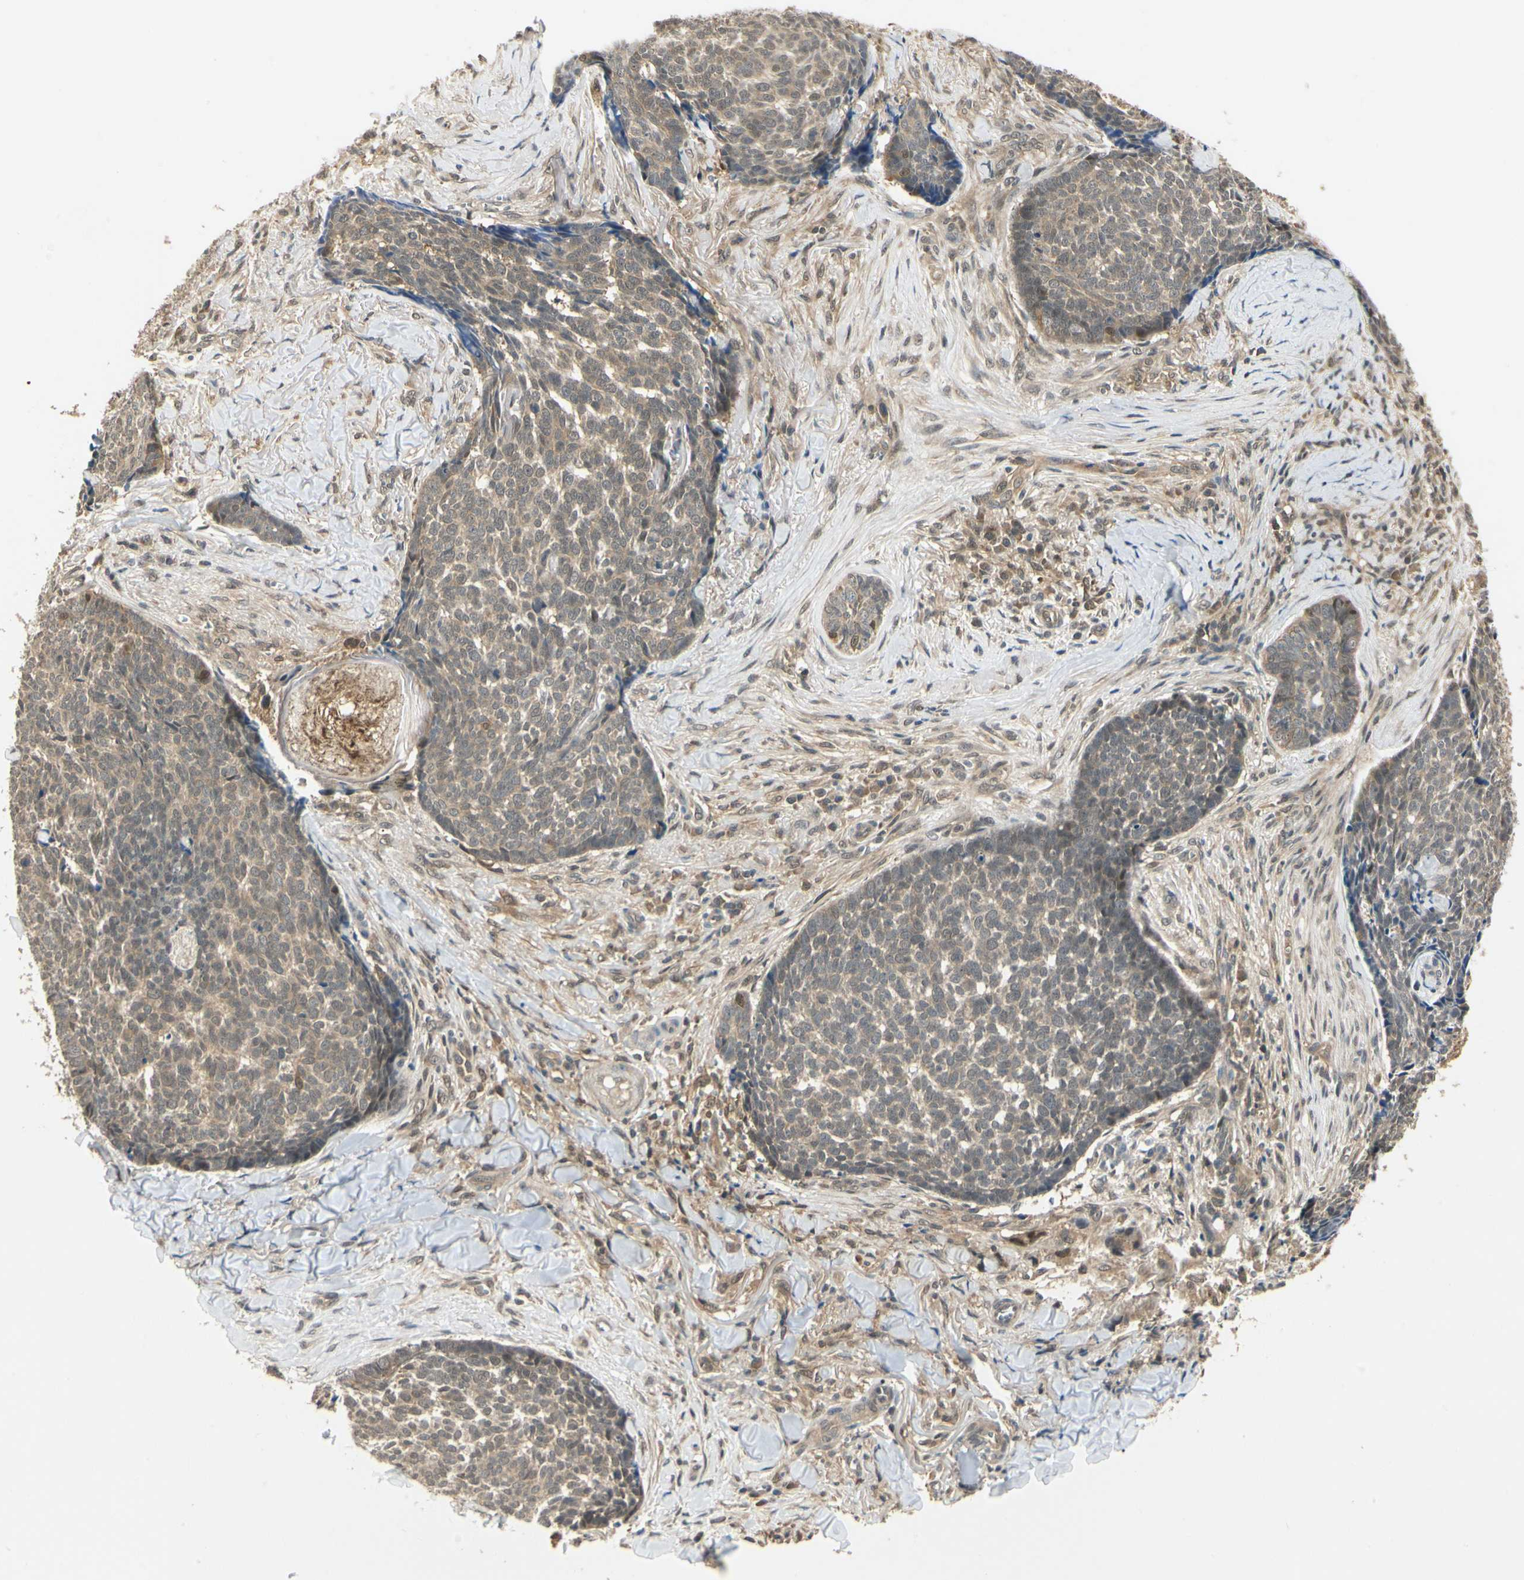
{"staining": {"intensity": "weak", "quantity": ">75%", "location": "cytoplasmic/membranous,nuclear"}, "tissue": "skin cancer", "cell_type": "Tumor cells", "image_type": "cancer", "snomed": [{"axis": "morphology", "description": "Basal cell carcinoma"}, {"axis": "topography", "description": "Skin"}], "caption": "Protein staining by immunohistochemistry (IHC) exhibits weak cytoplasmic/membranous and nuclear expression in approximately >75% of tumor cells in basal cell carcinoma (skin). The protein of interest is shown in brown color, while the nuclei are stained blue.", "gene": "UBE2Z", "patient": {"sex": "male", "age": 84}}